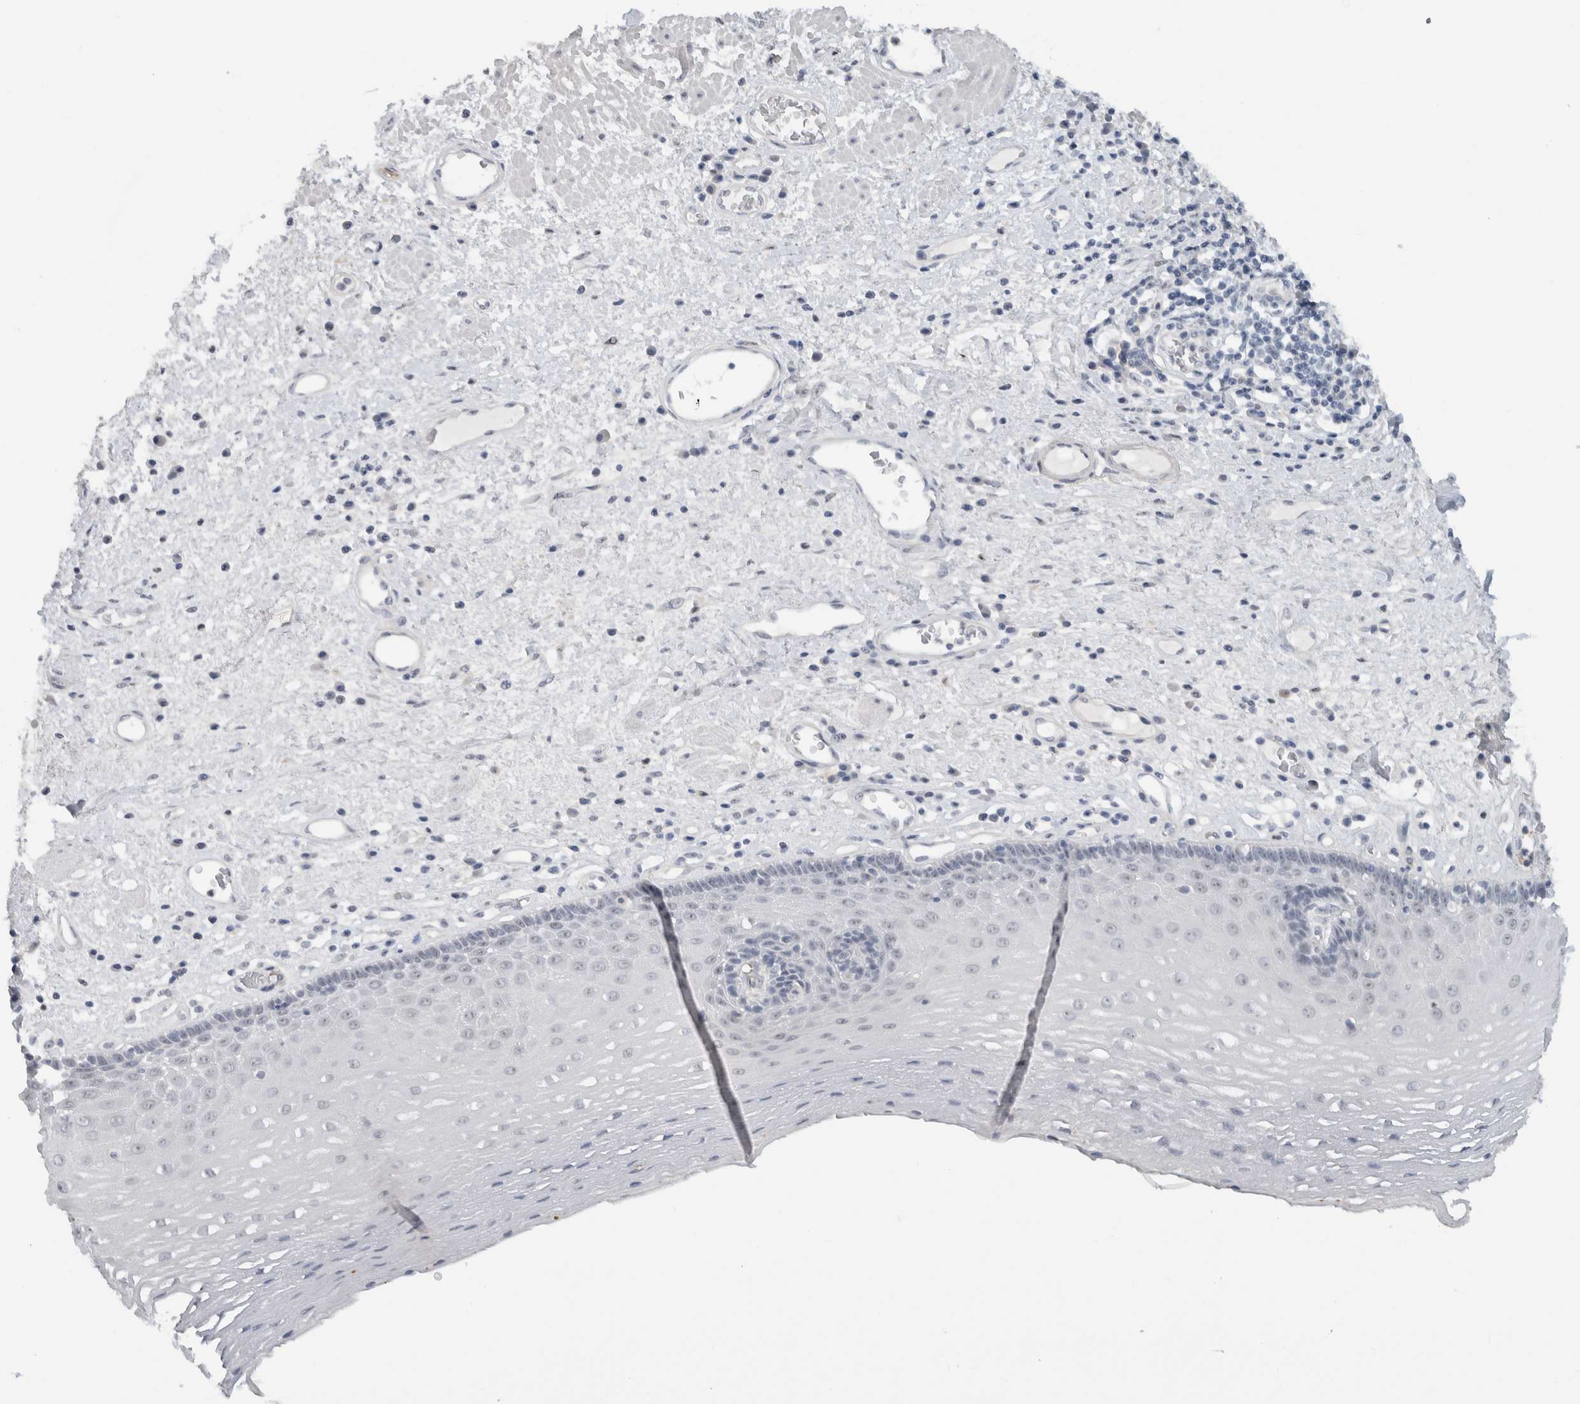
{"staining": {"intensity": "negative", "quantity": "none", "location": "none"}, "tissue": "esophagus", "cell_type": "Squamous epithelial cells", "image_type": "normal", "snomed": [{"axis": "morphology", "description": "Normal tissue, NOS"}, {"axis": "morphology", "description": "Adenocarcinoma, NOS"}, {"axis": "topography", "description": "Esophagus"}], "caption": "This histopathology image is of benign esophagus stained with IHC to label a protein in brown with the nuclei are counter-stained blue. There is no staining in squamous epithelial cells.", "gene": "FMR1NB", "patient": {"sex": "male", "age": 62}}